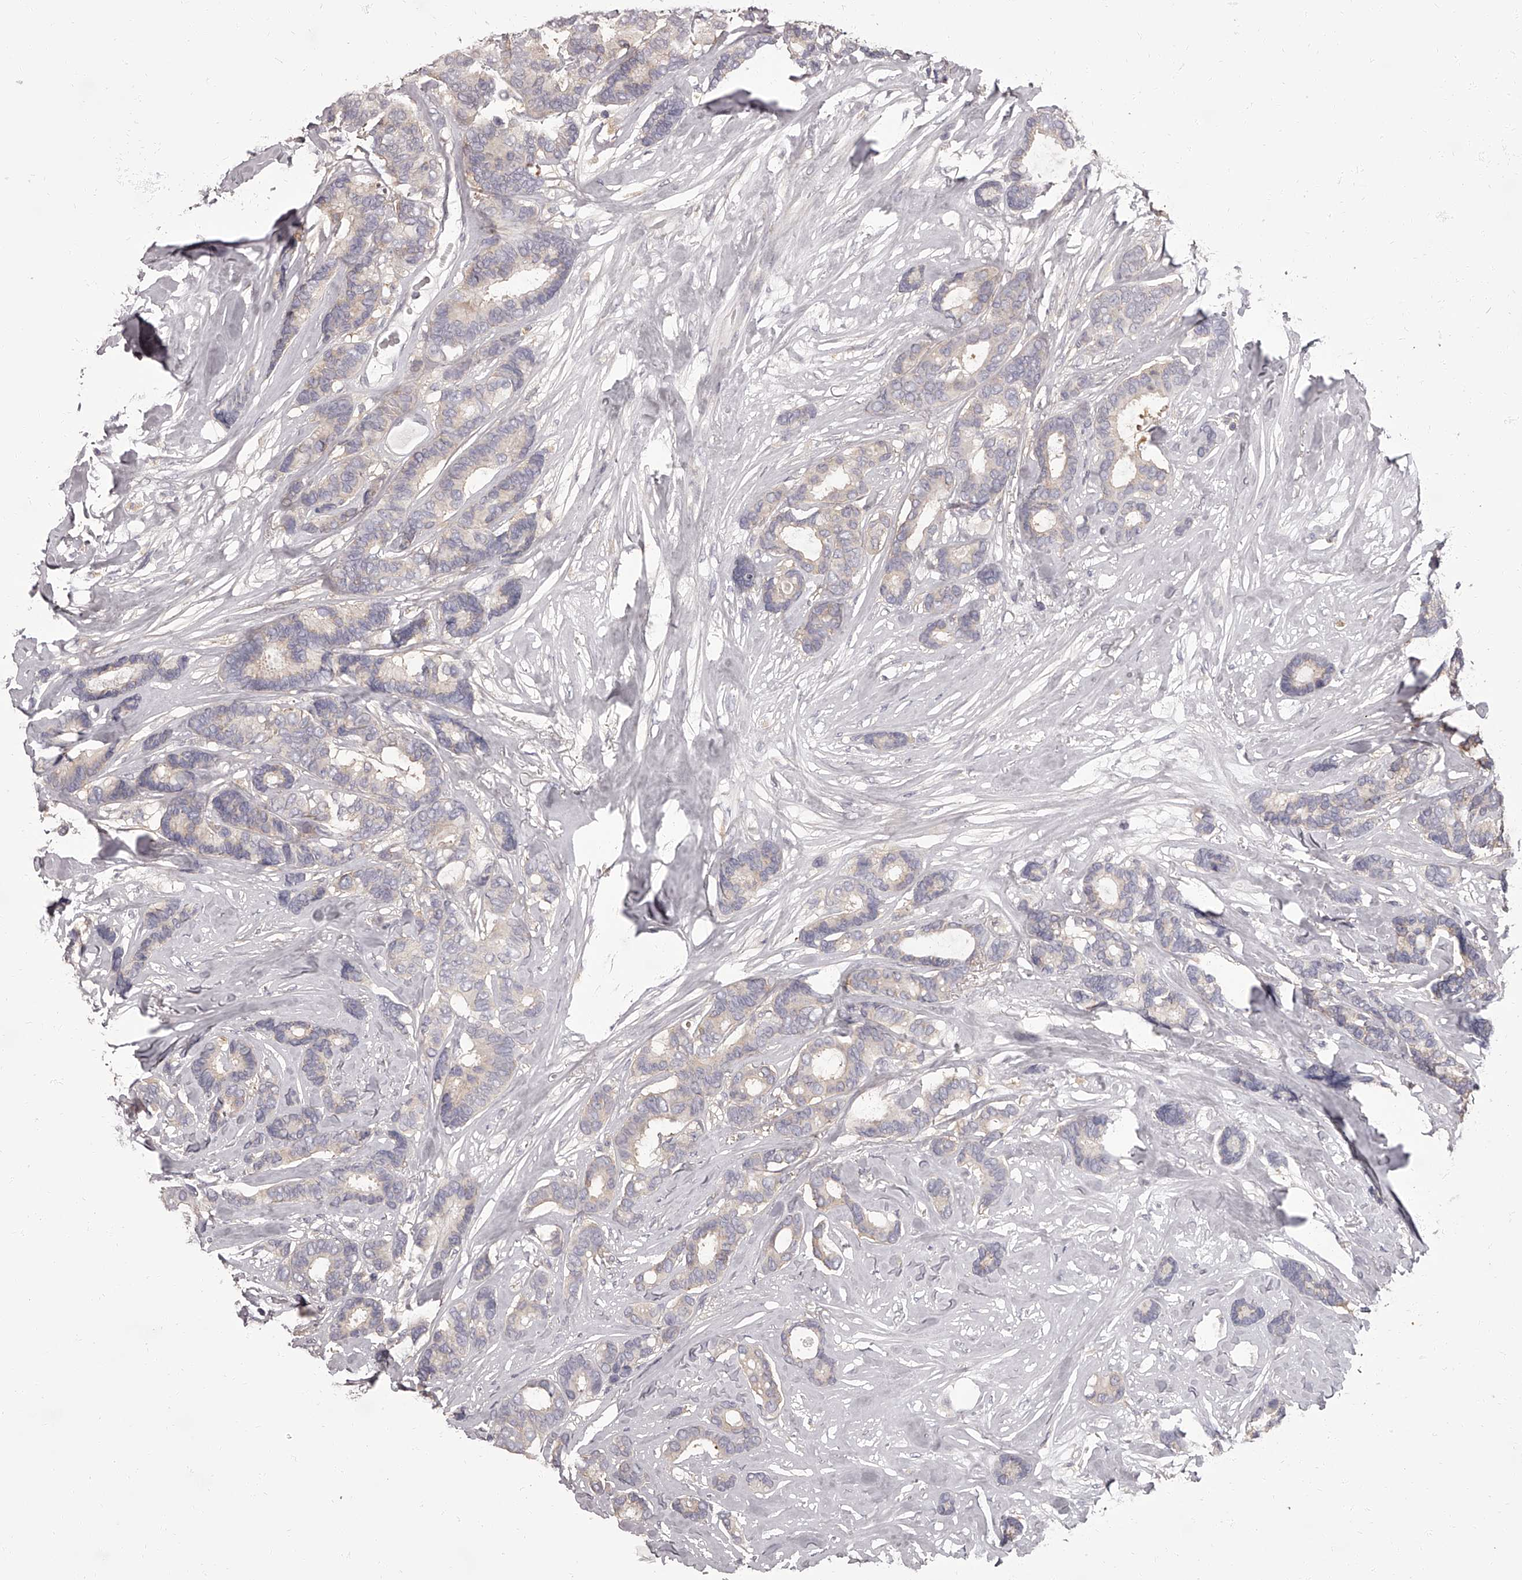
{"staining": {"intensity": "negative", "quantity": "none", "location": "none"}, "tissue": "breast cancer", "cell_type": "Tumor cells", "image_type": "cancer", "snomed": [{"axis": "morphology", "description": "Duct carcinoma"}, {"axis": "topography", "description": "Breast"}], "caption": "Immunohistochemical staining of human breast cancer demonstrates no significant positivity in tumor cells. (Stains: DAB (3,3'-diaminobenzidine) immunohistochemistry with hematoxylin counter stain, Microscopy: brightfield microscopy at high magnification).", "gene": "APEH", "patient": {"sex": "female", "age": 87}}